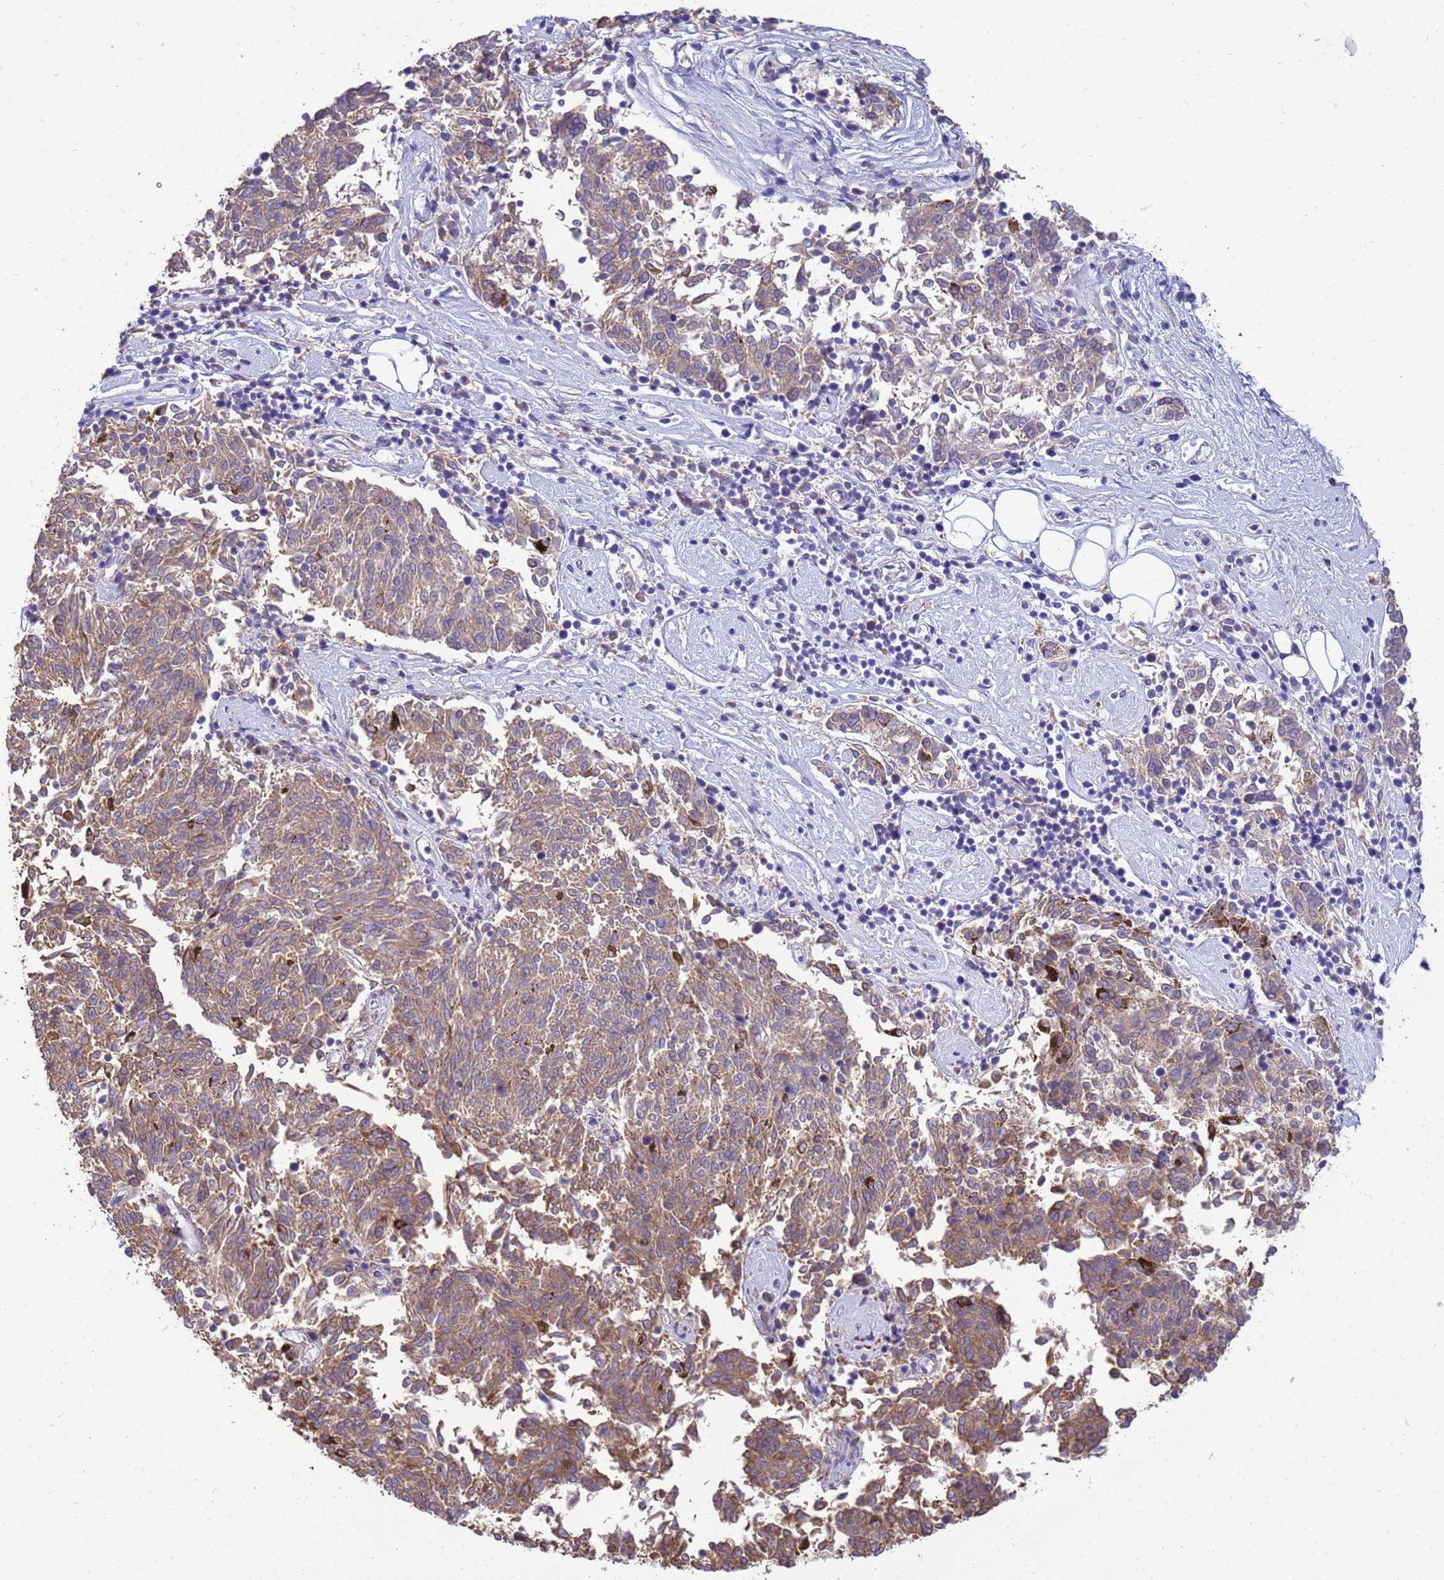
{"staining": {"intensity": "weak", "quantity": ">75%", "location": "cytoplasmic/membranous"}, "tissue": "melanoma", "cell_type": "Tumor cells", "image_type": "cancer", "snomed": [{"axis": "morphology", "description": "Malignant melanoma, NOS"}, {"axis": "topography", "description": "Skin"}], "caption": "About >75% of tumor cells in melanoma exhibit weak cytoplasmic/membranous protein staining as visualized by brown immunohistochemical staining.", "gene": "TUBB1", "patient": {"sex": "female", "age": 72}}